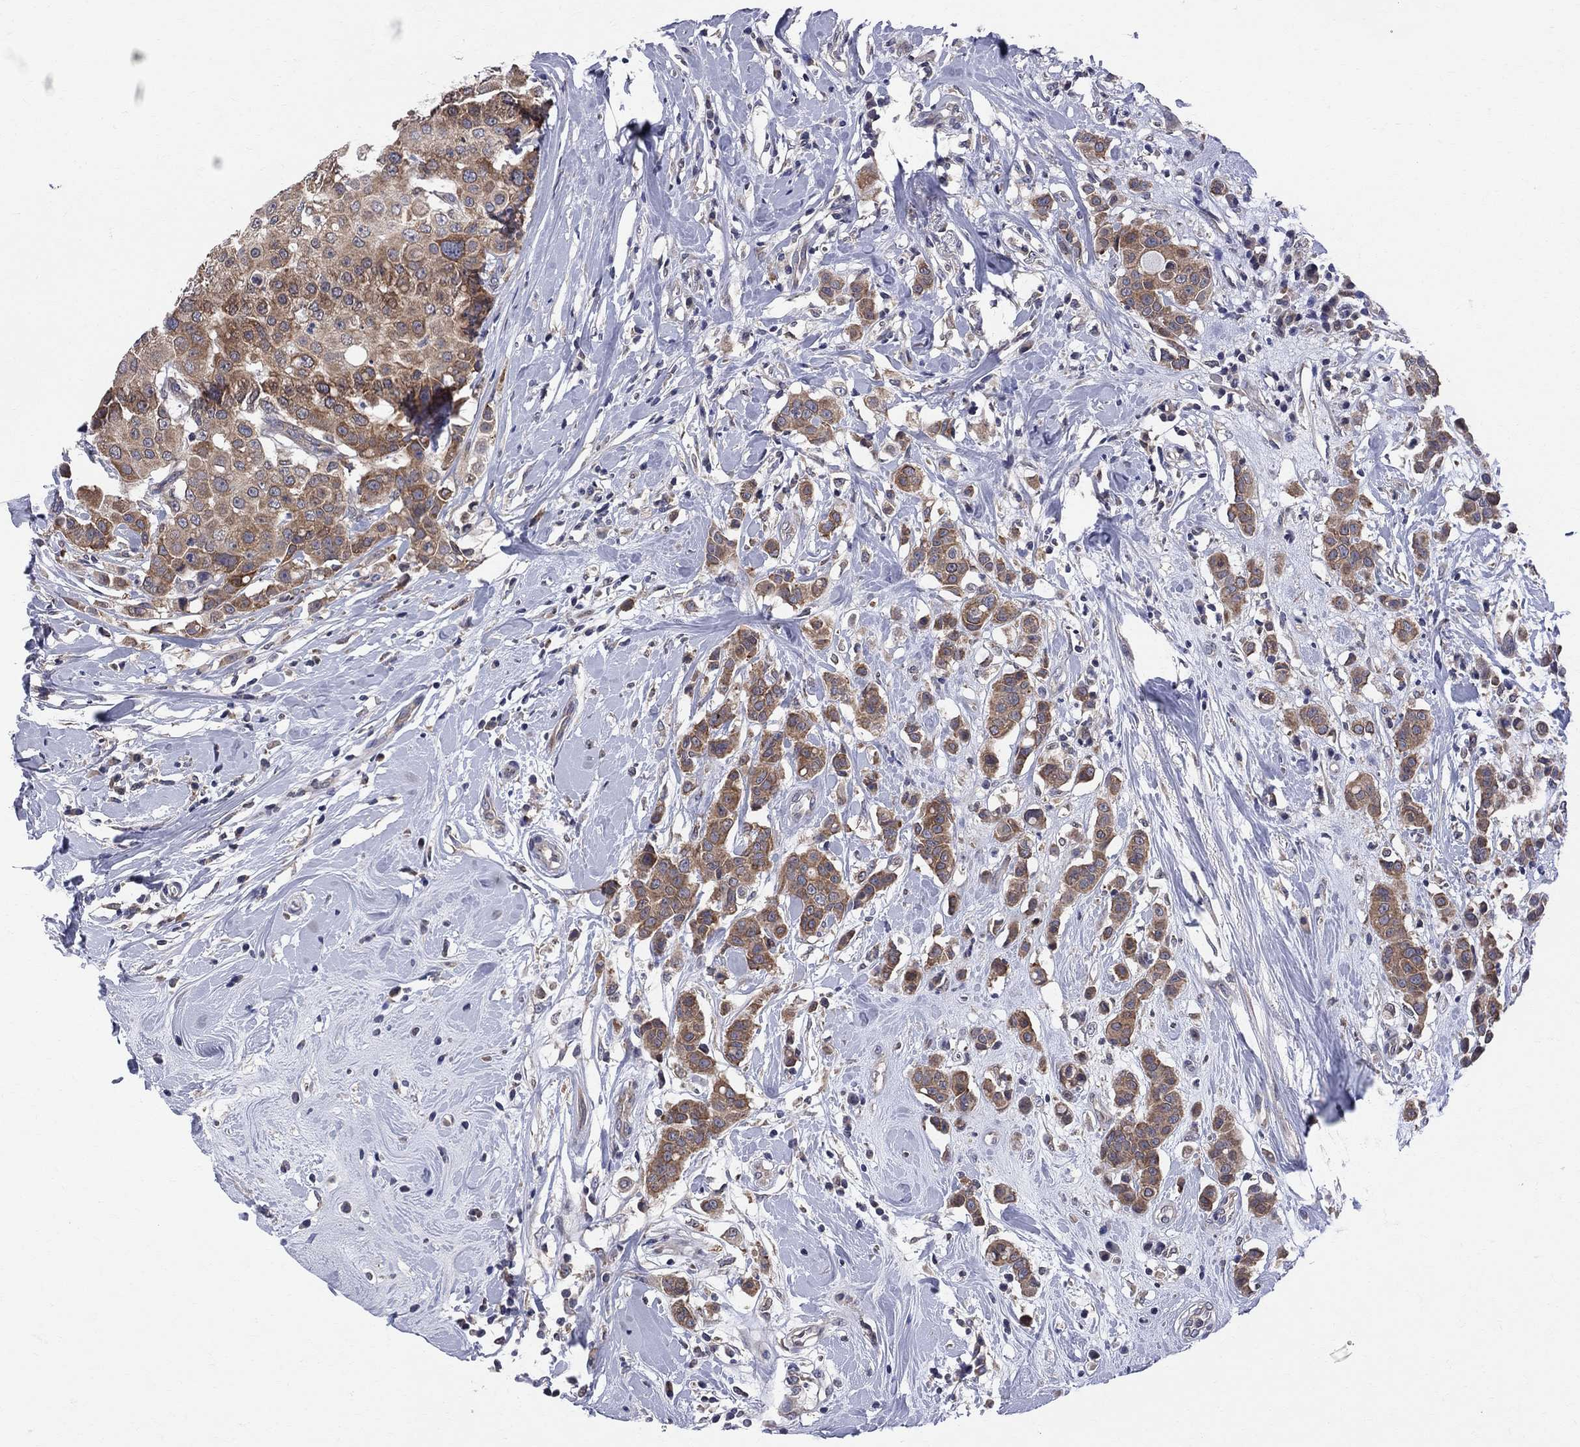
{"staining": {"intensity": "strong", "quantity": ">75%", "location": "cytoplasmic/membranous"}, "tissue": "breast cancer", "cell_type": "Tumor cells", "image_type": "cancer", "snomed": [{"axis": "morphology", "description": "Duct carcinoma"}, {"axis": "topography", "description": "Breast"}], "caption": "Immunohistochemical staining of breast cancer exhibits high levels of strong cytoplasmic/membranous staining in approximately >75% of tumor cells.", "gene": "CNOT11", "patient": {"sex": "female", "age": 27}}